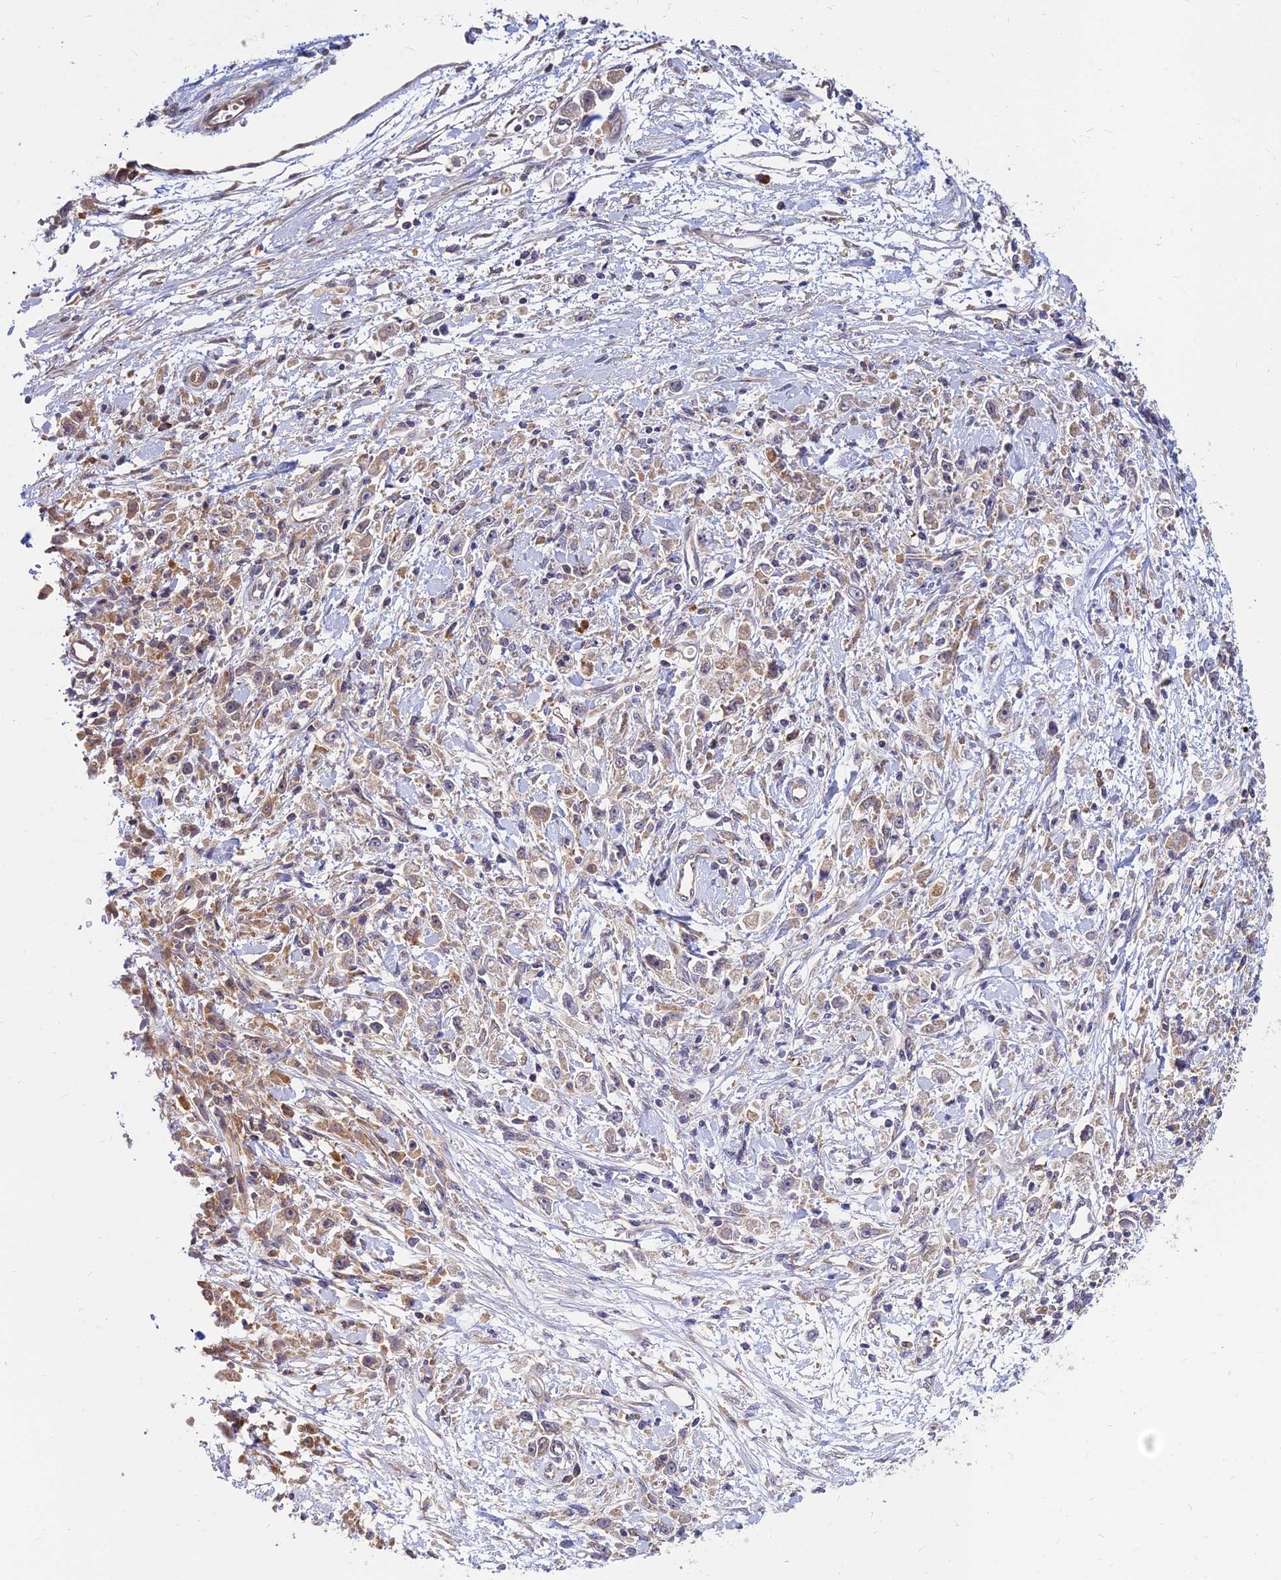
{"staining": {"intensity": "weak", "quantity": "25%-75%", "location": "cytoplasmic/membranous"}, "tissue": "stomach cancer", "cell_type": "Tumor cells", "image_type": "cancer", "snomed": [{"axis": "morphology", "description": "Adenocarcinoma, NOS"}, {"axis": "topography", "description": "Stomach"}], "caption": "Protein expression analysis of stomach cancer shows weak cytoplasmic/membranous expression in about 25%-75% of tumor cells.", "gene": "CCT6B", "patient": {"sex": "female", "age": 59}}